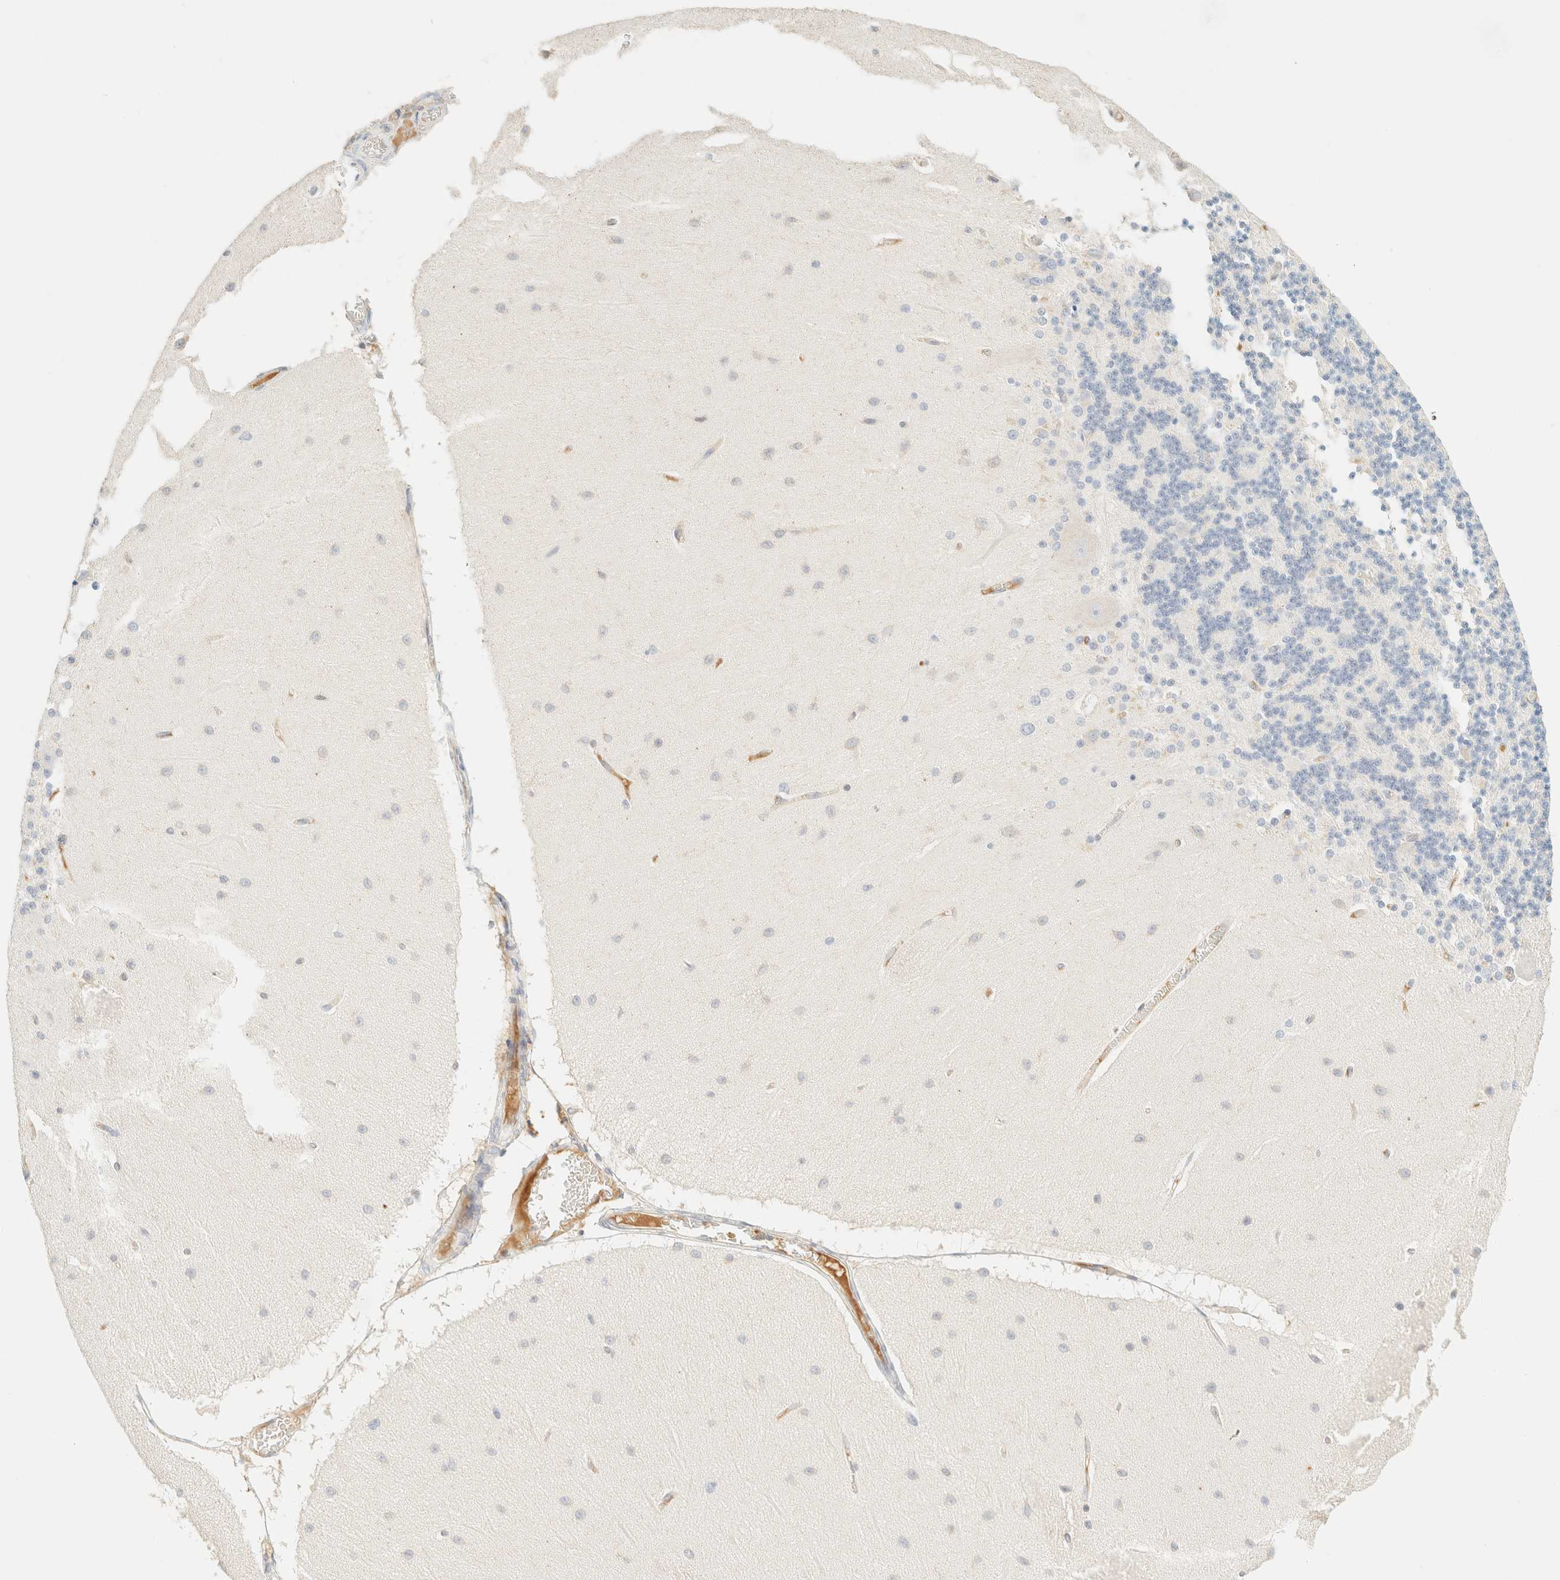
{"staining": {"intensity": "negative", "quantity": "none", "location": "none"}, "tissue": "cerebellum", "cell_type": "Cells in granular layer", "image_type": "normal", "snomed": [{"axis": "morphology", "description": "Normal tissue, NOS"}, {"axis": "topography", "description": "Cerebellum"}], "caption": "This is a image of immunohistochemistry (IHC) staining of unremarkable cerebellum, which shows no staining in cells in granular layer. (IHC, brightfield microscopy, high magnification).", "gene": "FHOD1", "patient": {"sex": "female", "age": 54}}